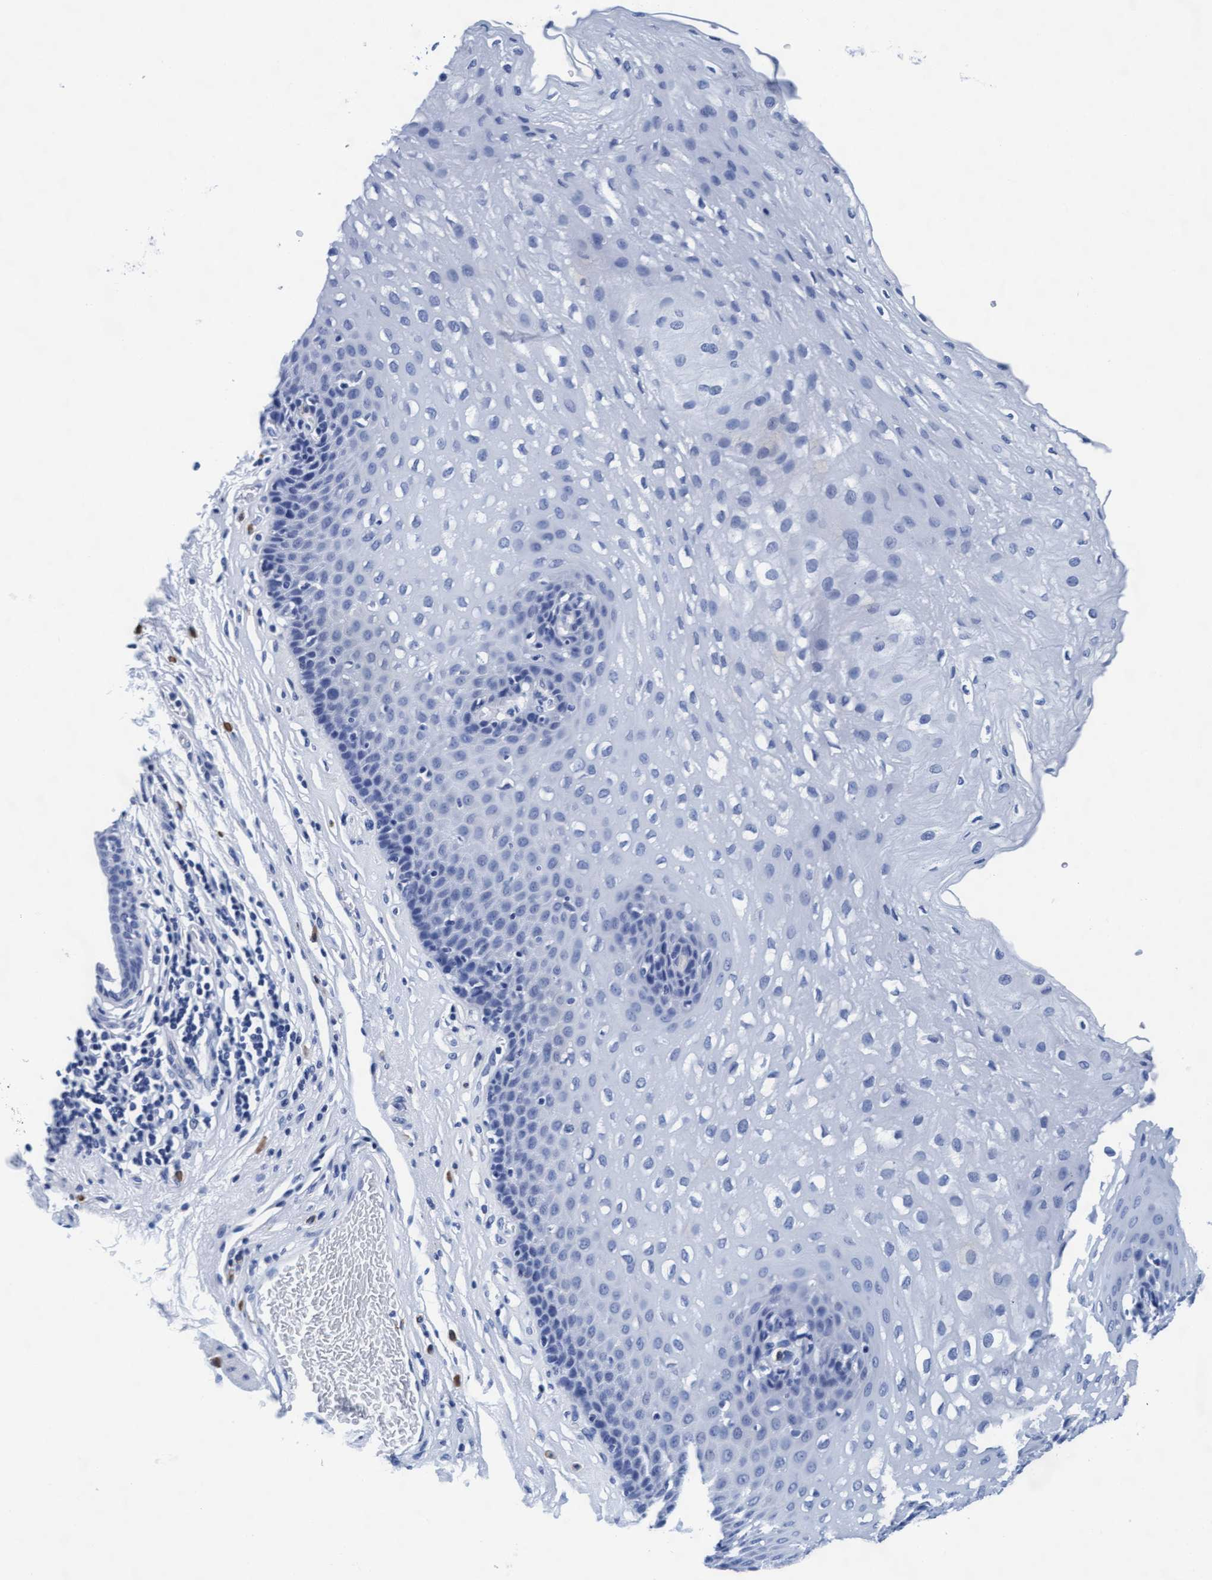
{"staining": {"intensity": "negative", "quantity": "none", "location": "none"}, "tissue": "esophagus", "cell_type": "Squamous epithelial cells", "image_type": "normal", "snomed": [{"axis": "morphology", "description": "Normal tissue, NOS"}, {"axis": "topography", "description": "Esophagus"}], "caption": "This is a photomicrograph of immunohistochemistry (IHC) staining of benign esophagus, which shows no expression in squamous epithelial cells.", "gene": "ARSG", "patient": {"sex": "female", "age": 66}}